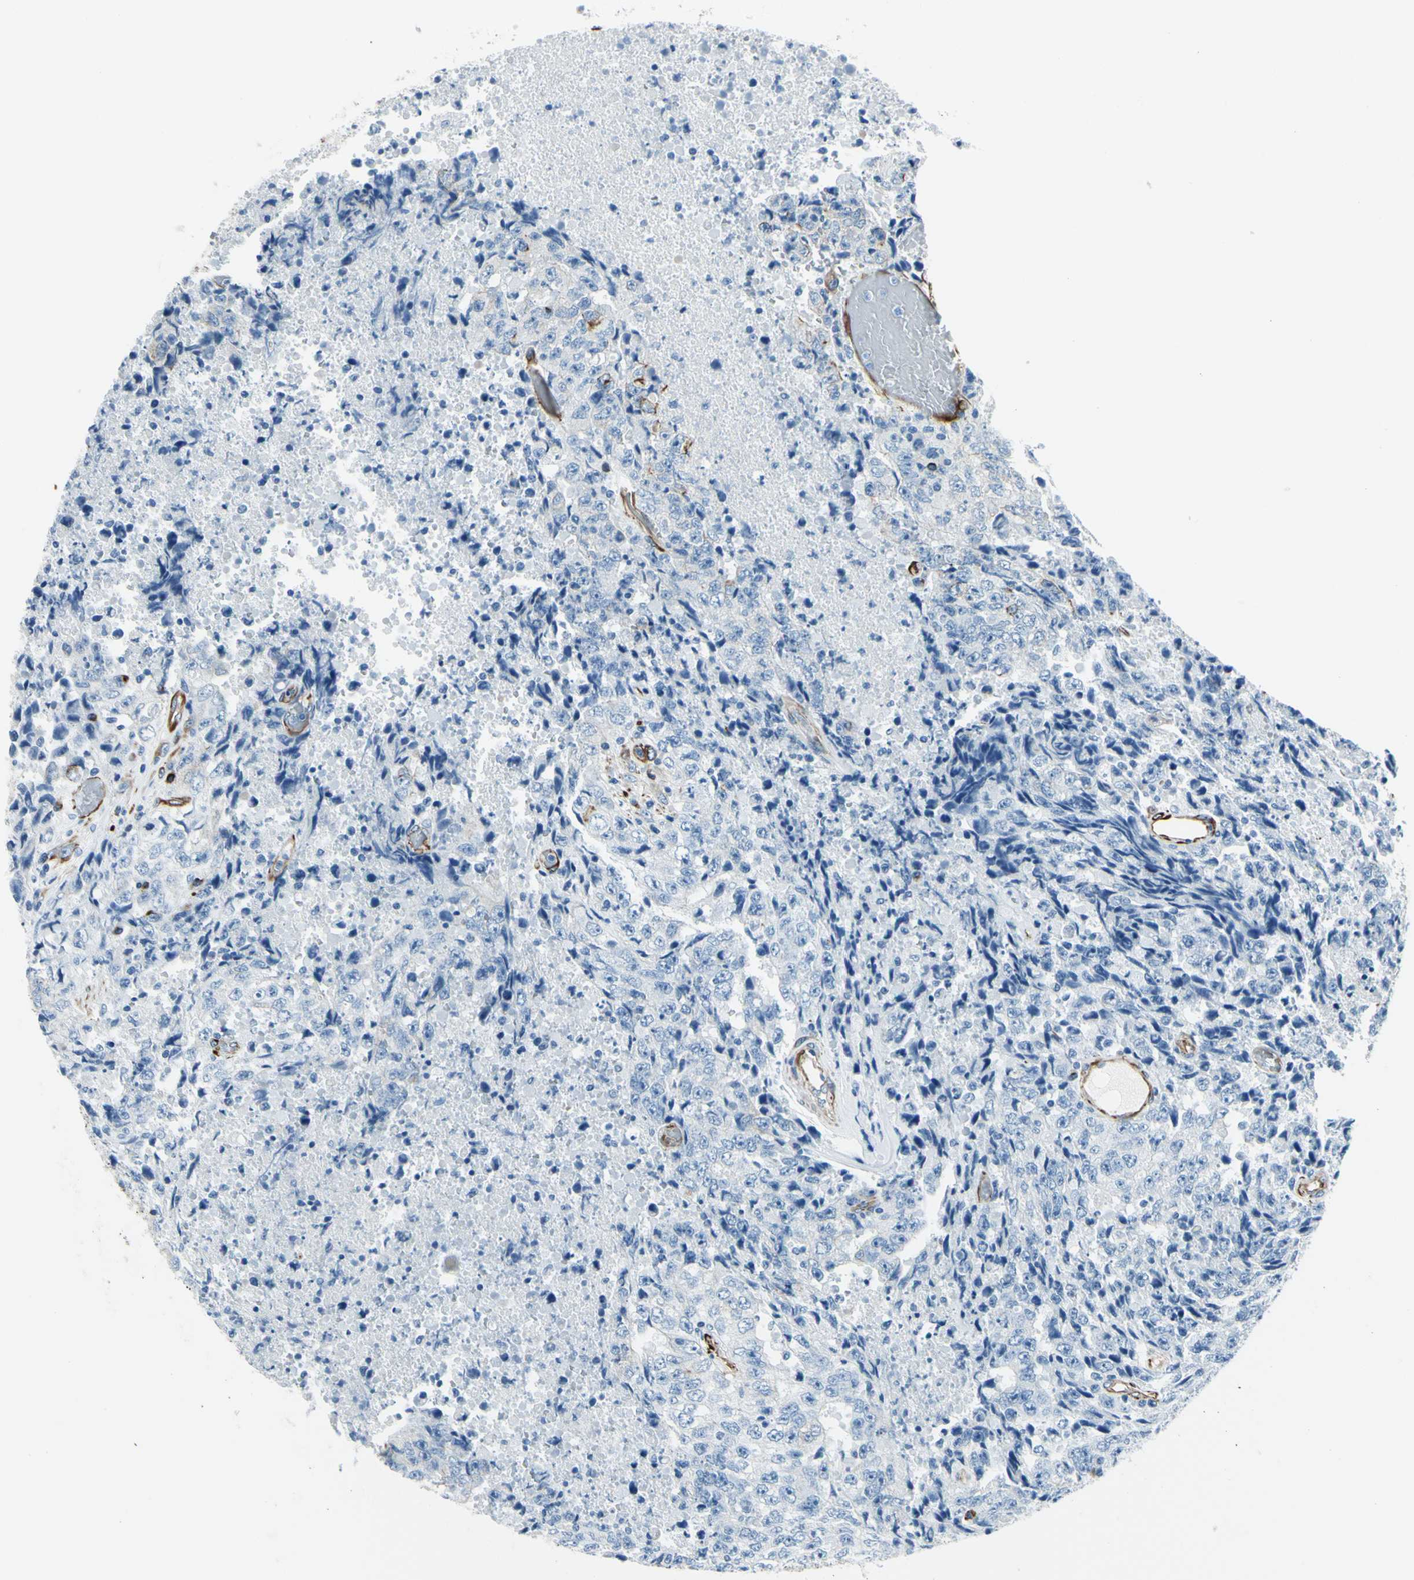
{"staining": {"intensity": "negative", "quantity": "none", "location": "none"}, "tissue": "testis cancer", "cell_type": "Tumor cells", "image_type": "cancer", "snomed": [{"axis": "morphology", "description": "Necrosis, NOS"}, {"axis": "morphology", "description": "Carcinoma, Embryonal, NOS"}, {"axis": "topography", "description": "Testis"}], "caption": "Protein analysis of testis embryonal carcinoma demonstrates no significant staining in tumor cells.", "gene": "PTH2R", "patient": {"sex": "male", "age": 19}}